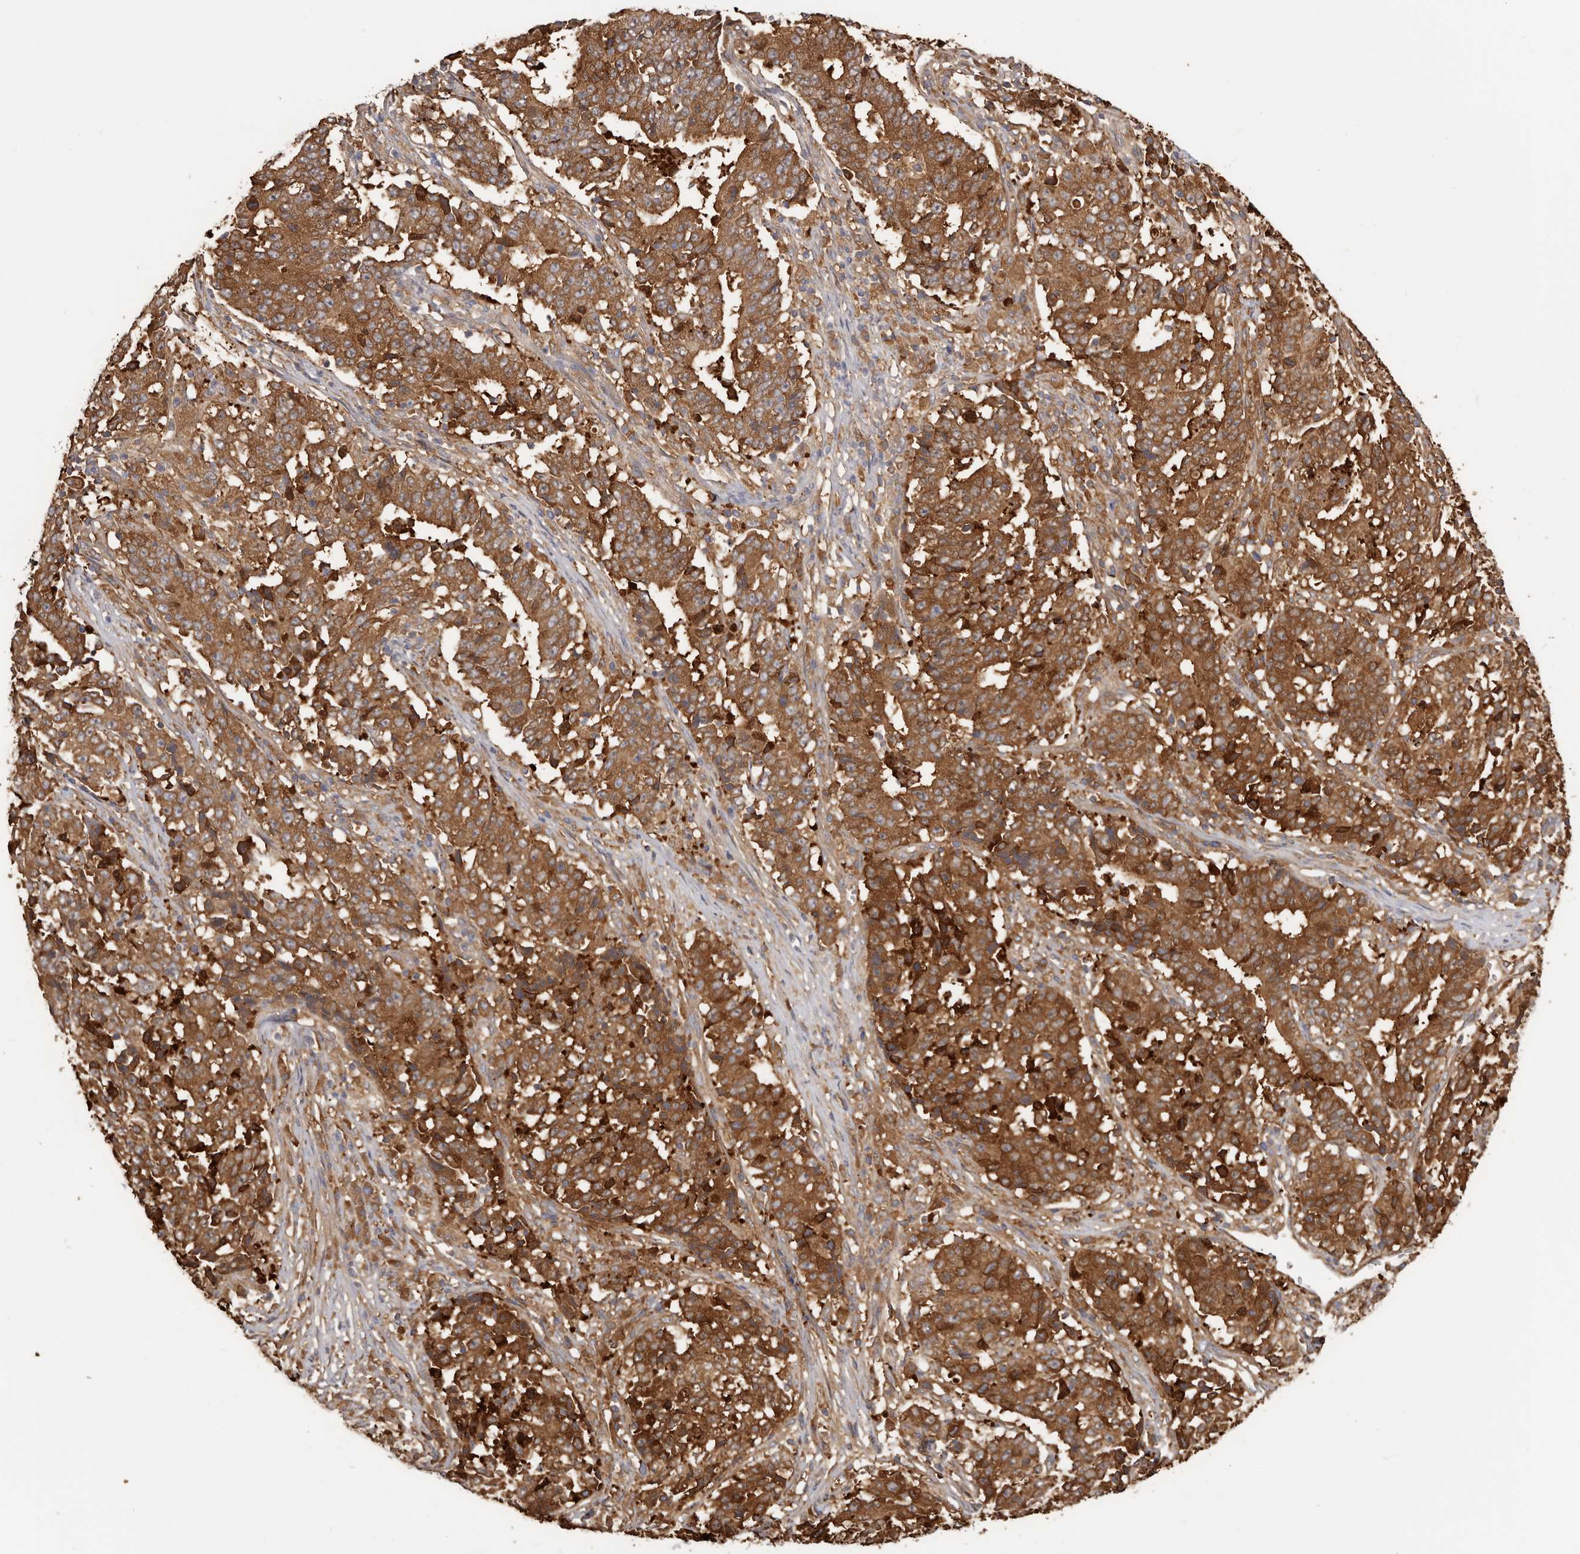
{"staining": {"intensity": "moderate", "quantity": ">75%", "location": "cytoplasmic/membranous"}, "tissue": "stomach cancer", "cell_type": "Tumor cells", "image_type": "cancer", "snomed": [{"axis": "morphology", "description": "Adenocarcinoma, NOS"}, {"axis": "topography", "description": "Stomach"}], "caption": "Brown immunohistochemical staining in stomach cancer demonstrates moderate cytoplasmic/membranous staining in about >75% of tumor cells.", "gene": "LAP3", "patient": {"sex": "male", "age": 59}}